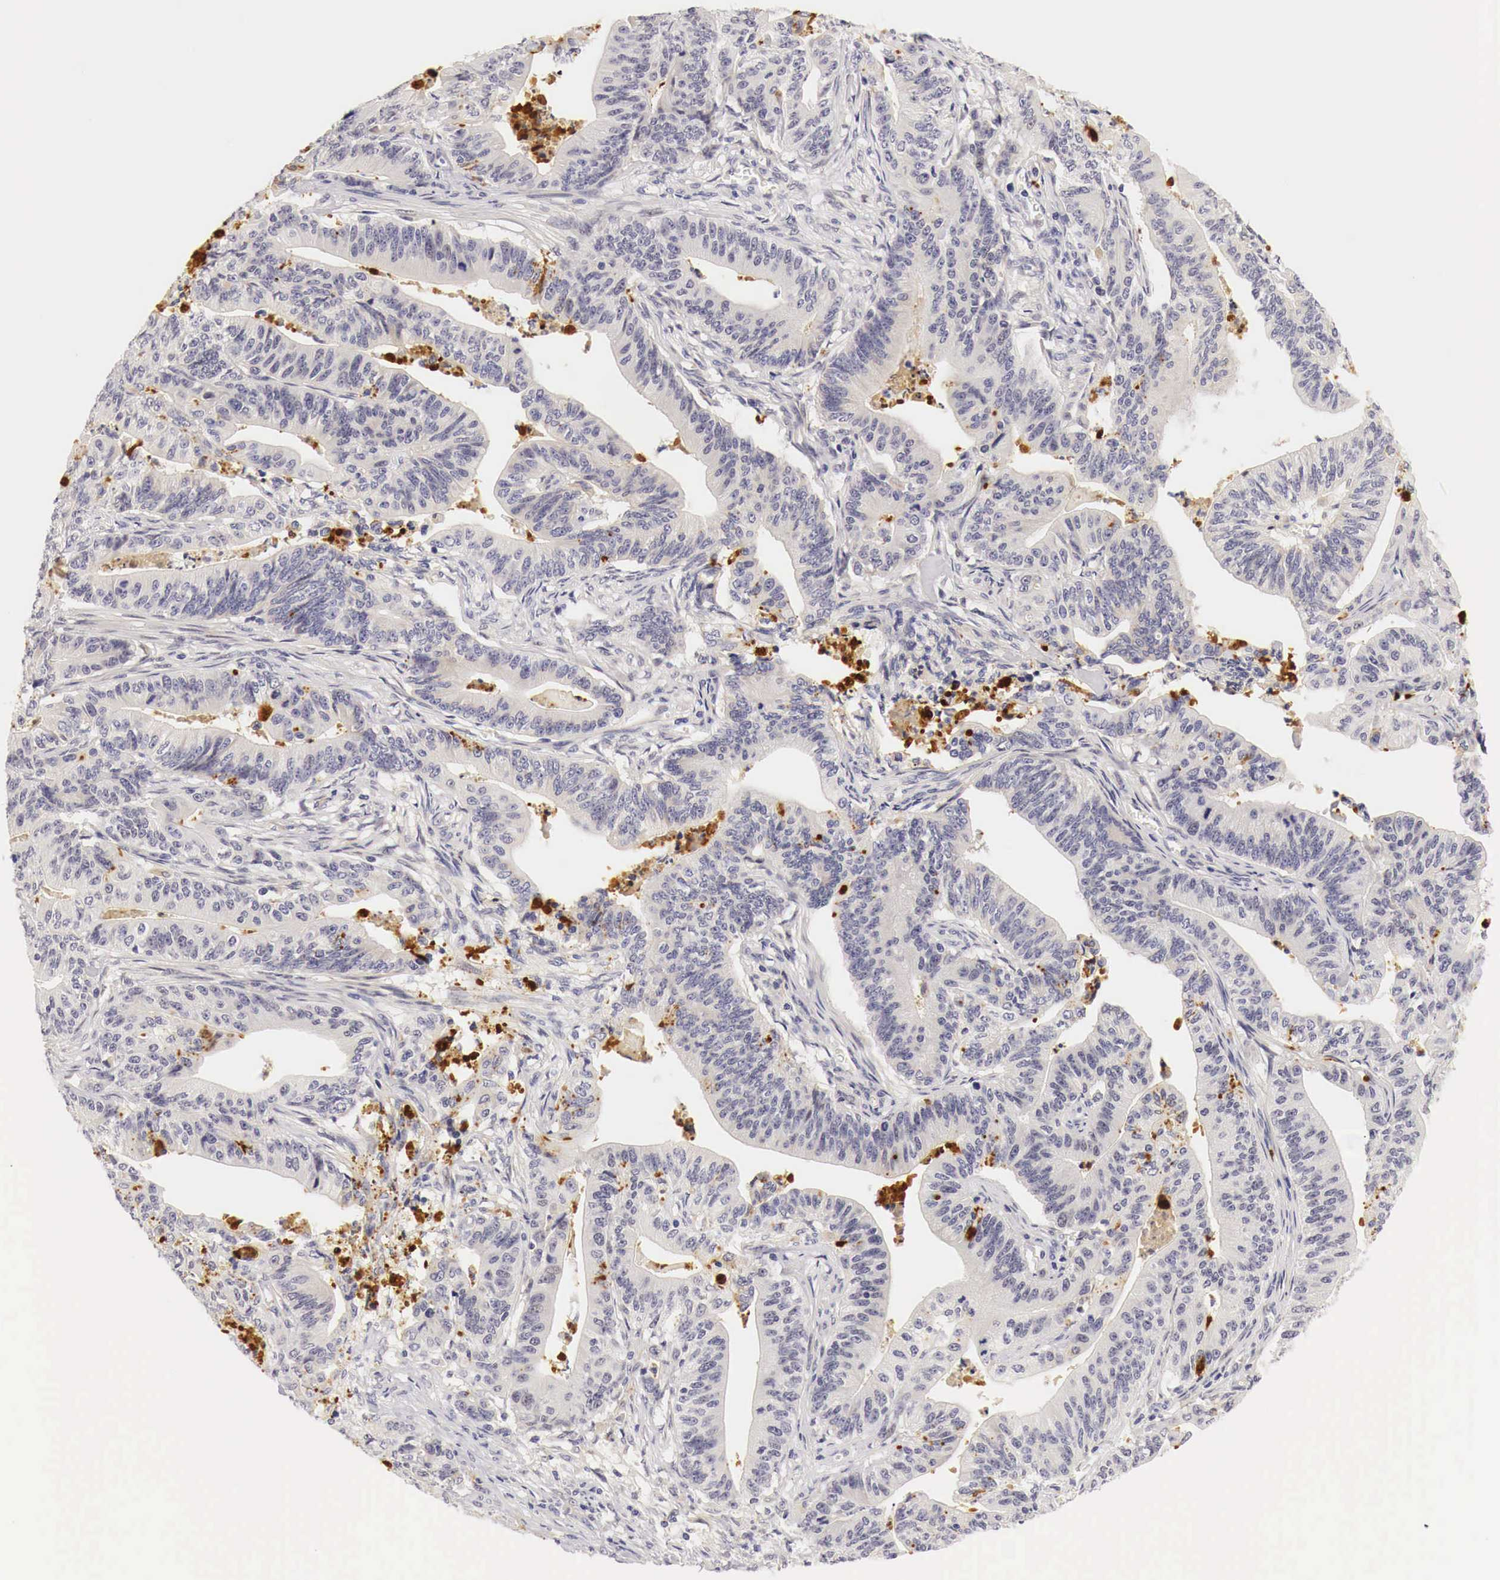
{"staining": {"intensity": "negative", "quantity": "none", "location": "none"}, "tissue": "stomach cancer", "cell_type": "Tumor cells", "image_type": "cancer", "snomed": [{"axis": "morphology", "description": "Adenocarcinoma, NOS"}, {"axis": "topography", "description": "Stomach, lower"}], "caption": "IHC micrograph of neoplastic tissue: human stomach adenocarcinoma stained with DAB shows no significant protein positivity in tumor cells.", "gene": "CASP3", "patient": {"sex": "female", "age": 86}}